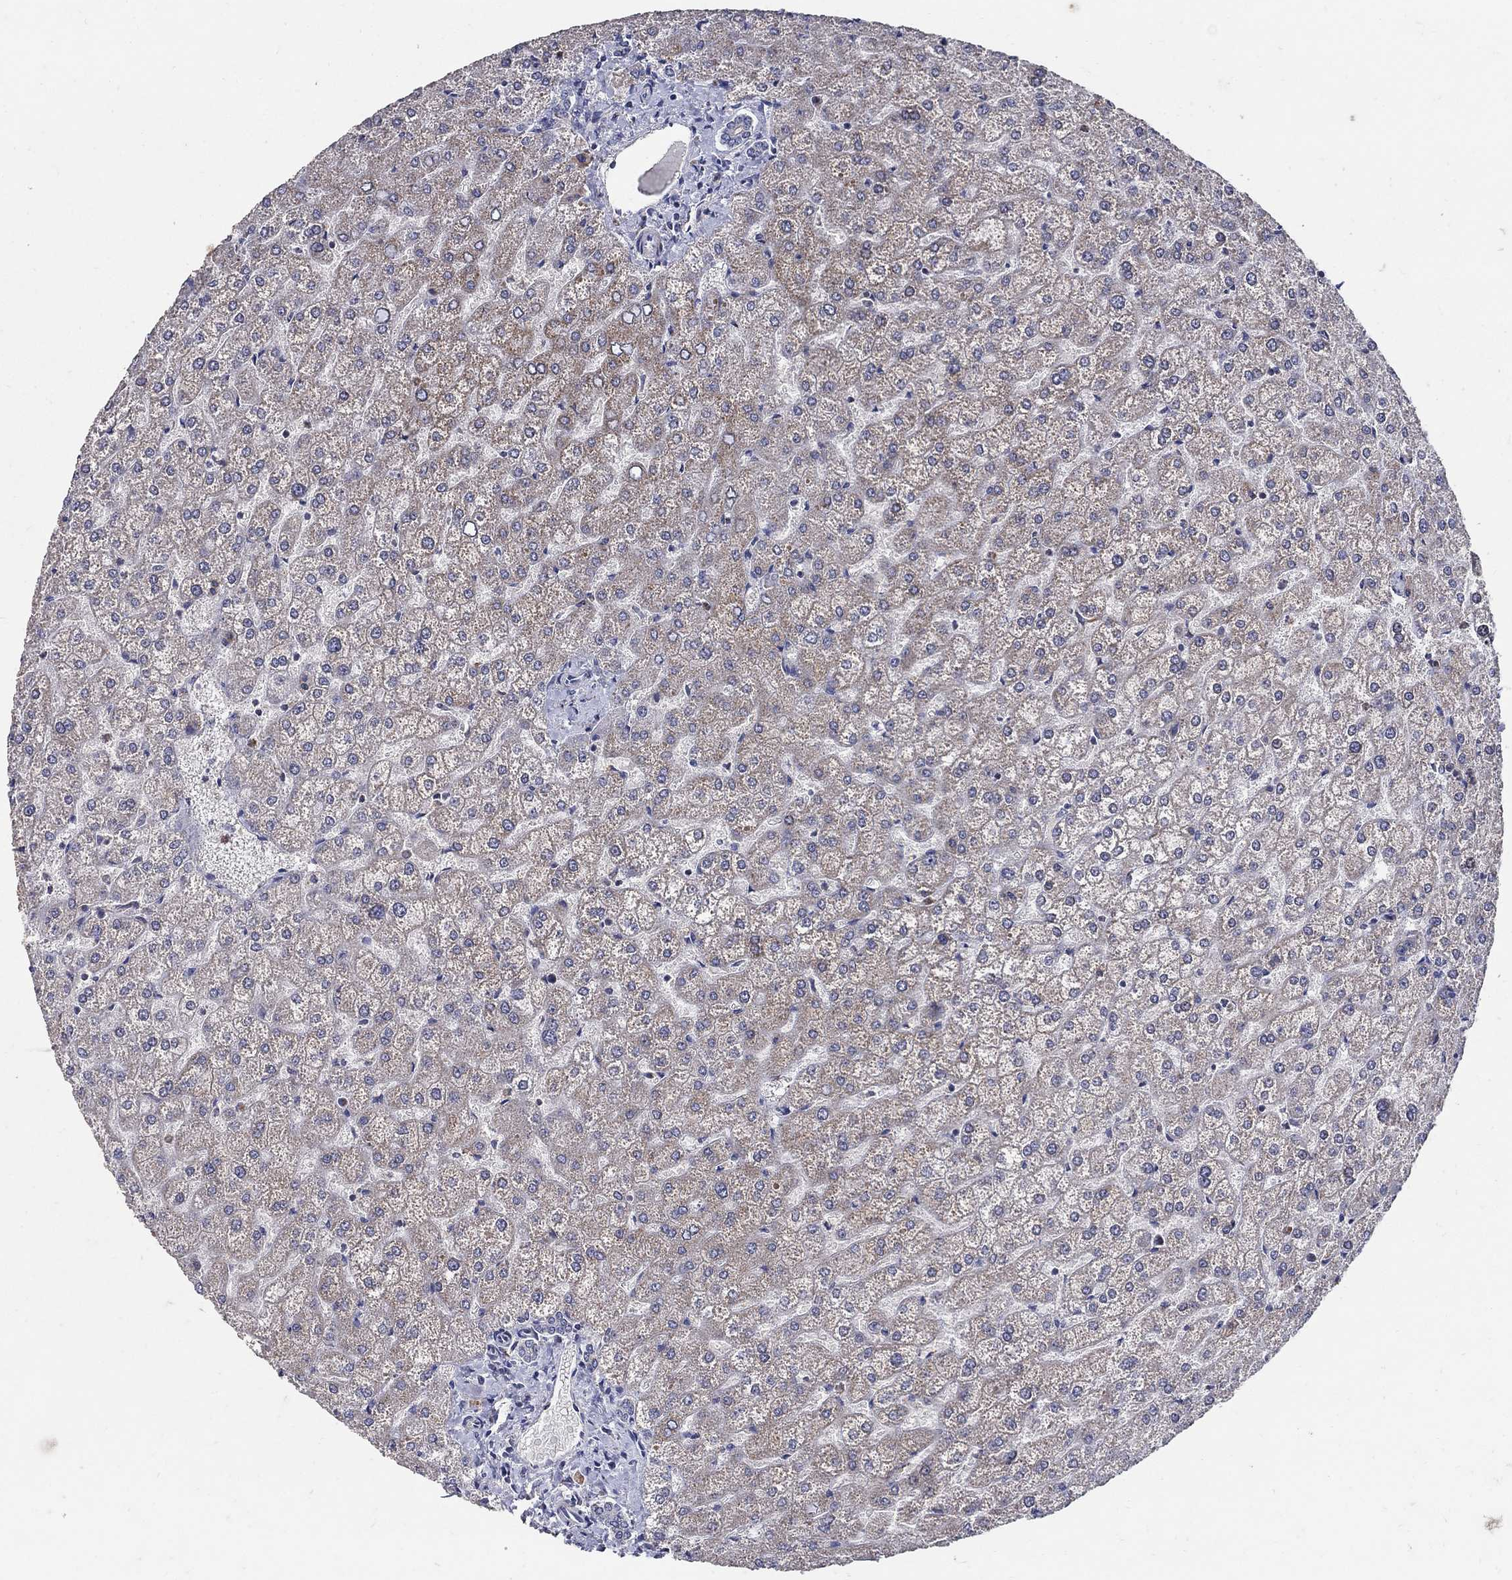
{"staining": {"intensity": "negative", "quantity": "none", "location": "none"}, "tissue": "liver", "cell_type": "Cholangiocytes", "image_type": "normal", "snomed": [{"axis": "morphology", "description": "Normal tissue, NOS"}, {"axis": "topography", "description": "Liver"}], "caption": "The image shows no staining of cholangiocytes in benign liver.", "gene": "HMX2", "patient": {"sex": "female", "age": 32}}